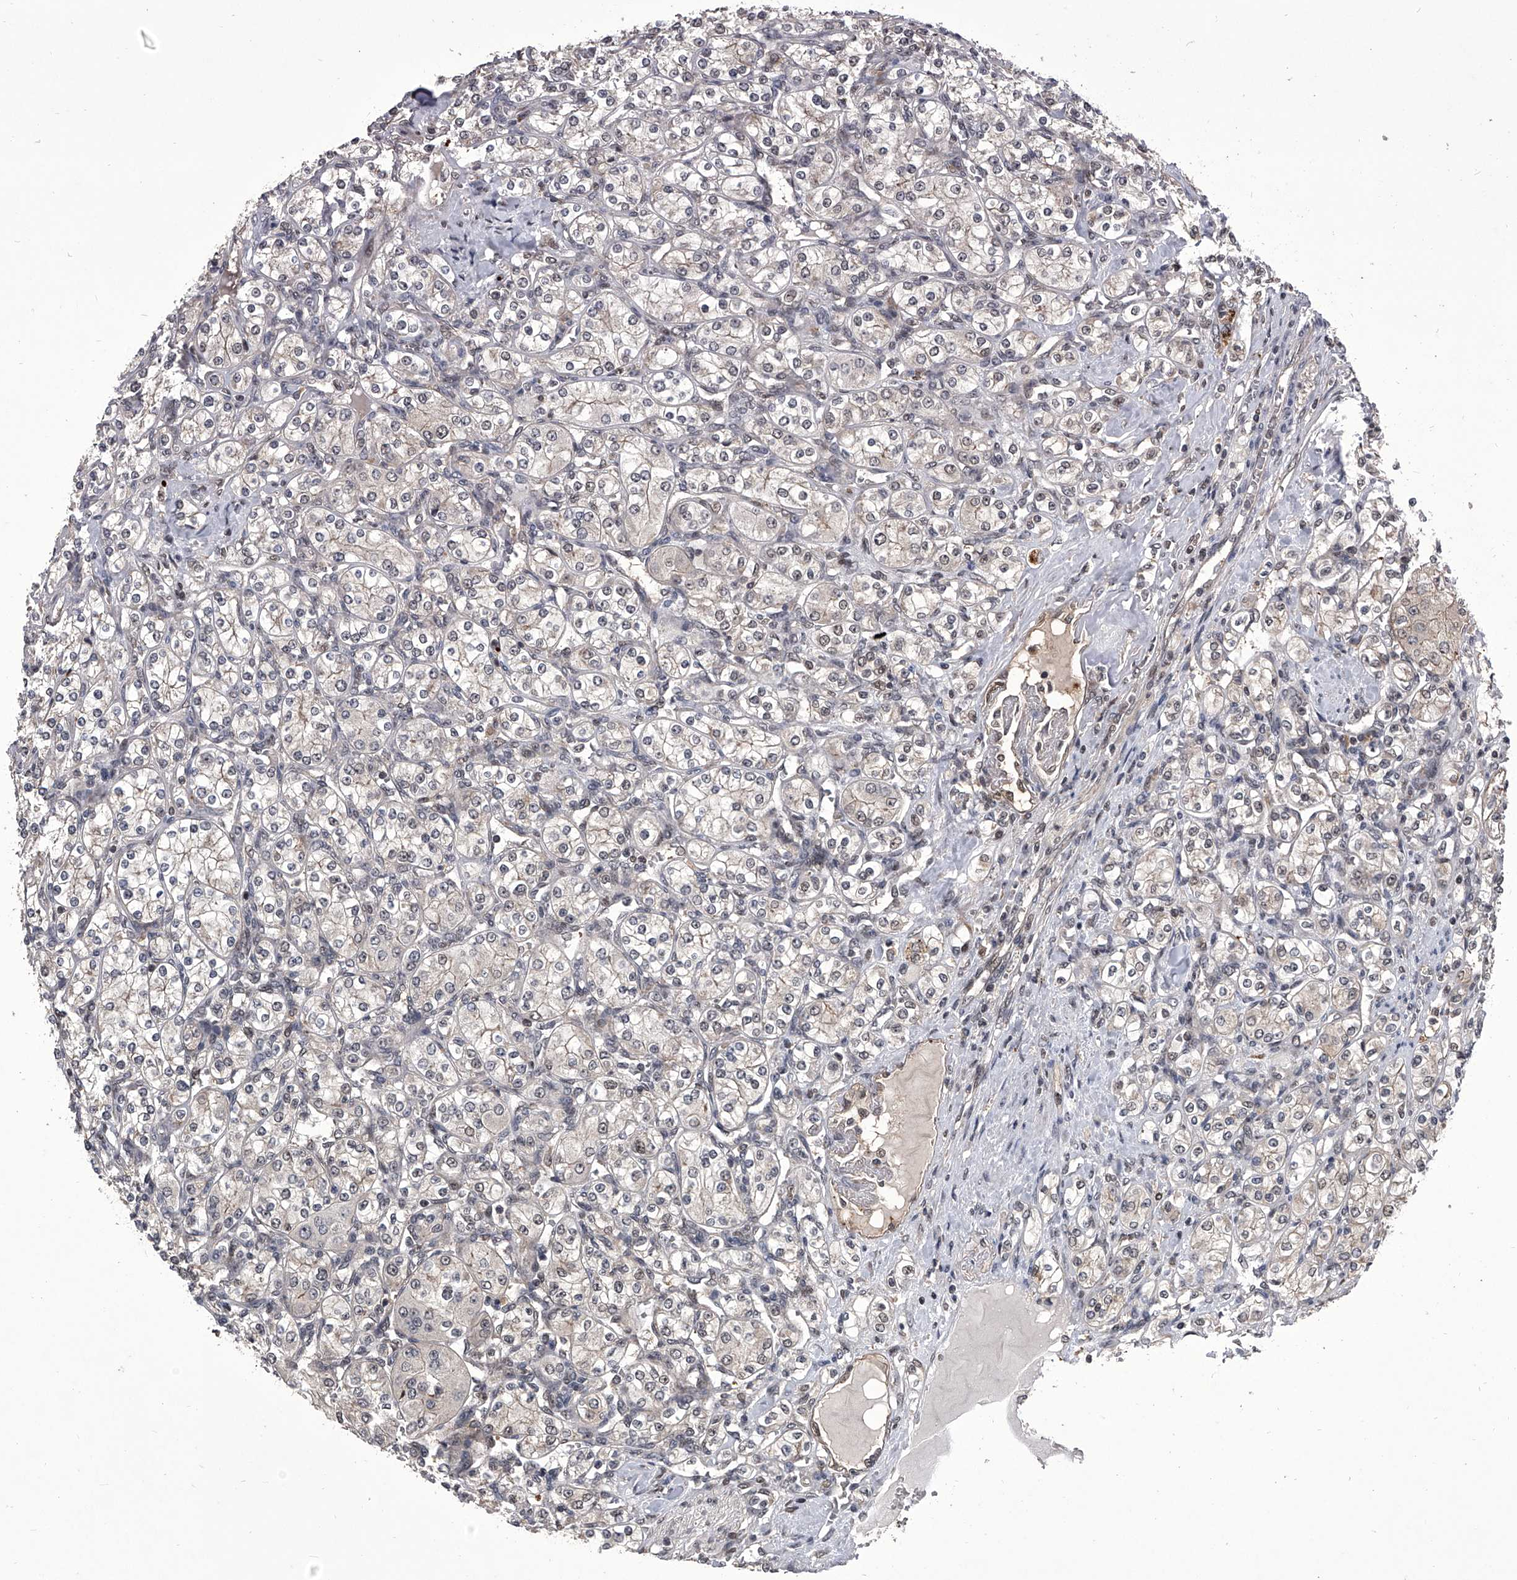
{"staining": {"intensity": "negative", "quantity": "none", "location": "none"}, "tissue": "renal cancer", "cell_type": "Tumor cells", "image_type": "cancer", "snomed": [{"axis": "morphology", "description": "Adenocarcinoma, NOS"}, {"axis": "topography", "description": "Kidney"}], "caption": "Immunohistochemistry image of neoplastic tissue: human renal adenocarcinoma stained with DAB (3,3'-diaminobenzidine) displays no significant protein positivity in tumor cells.", "gene": "CMTR1", "patient": {"sex": "male", "age": 77}}